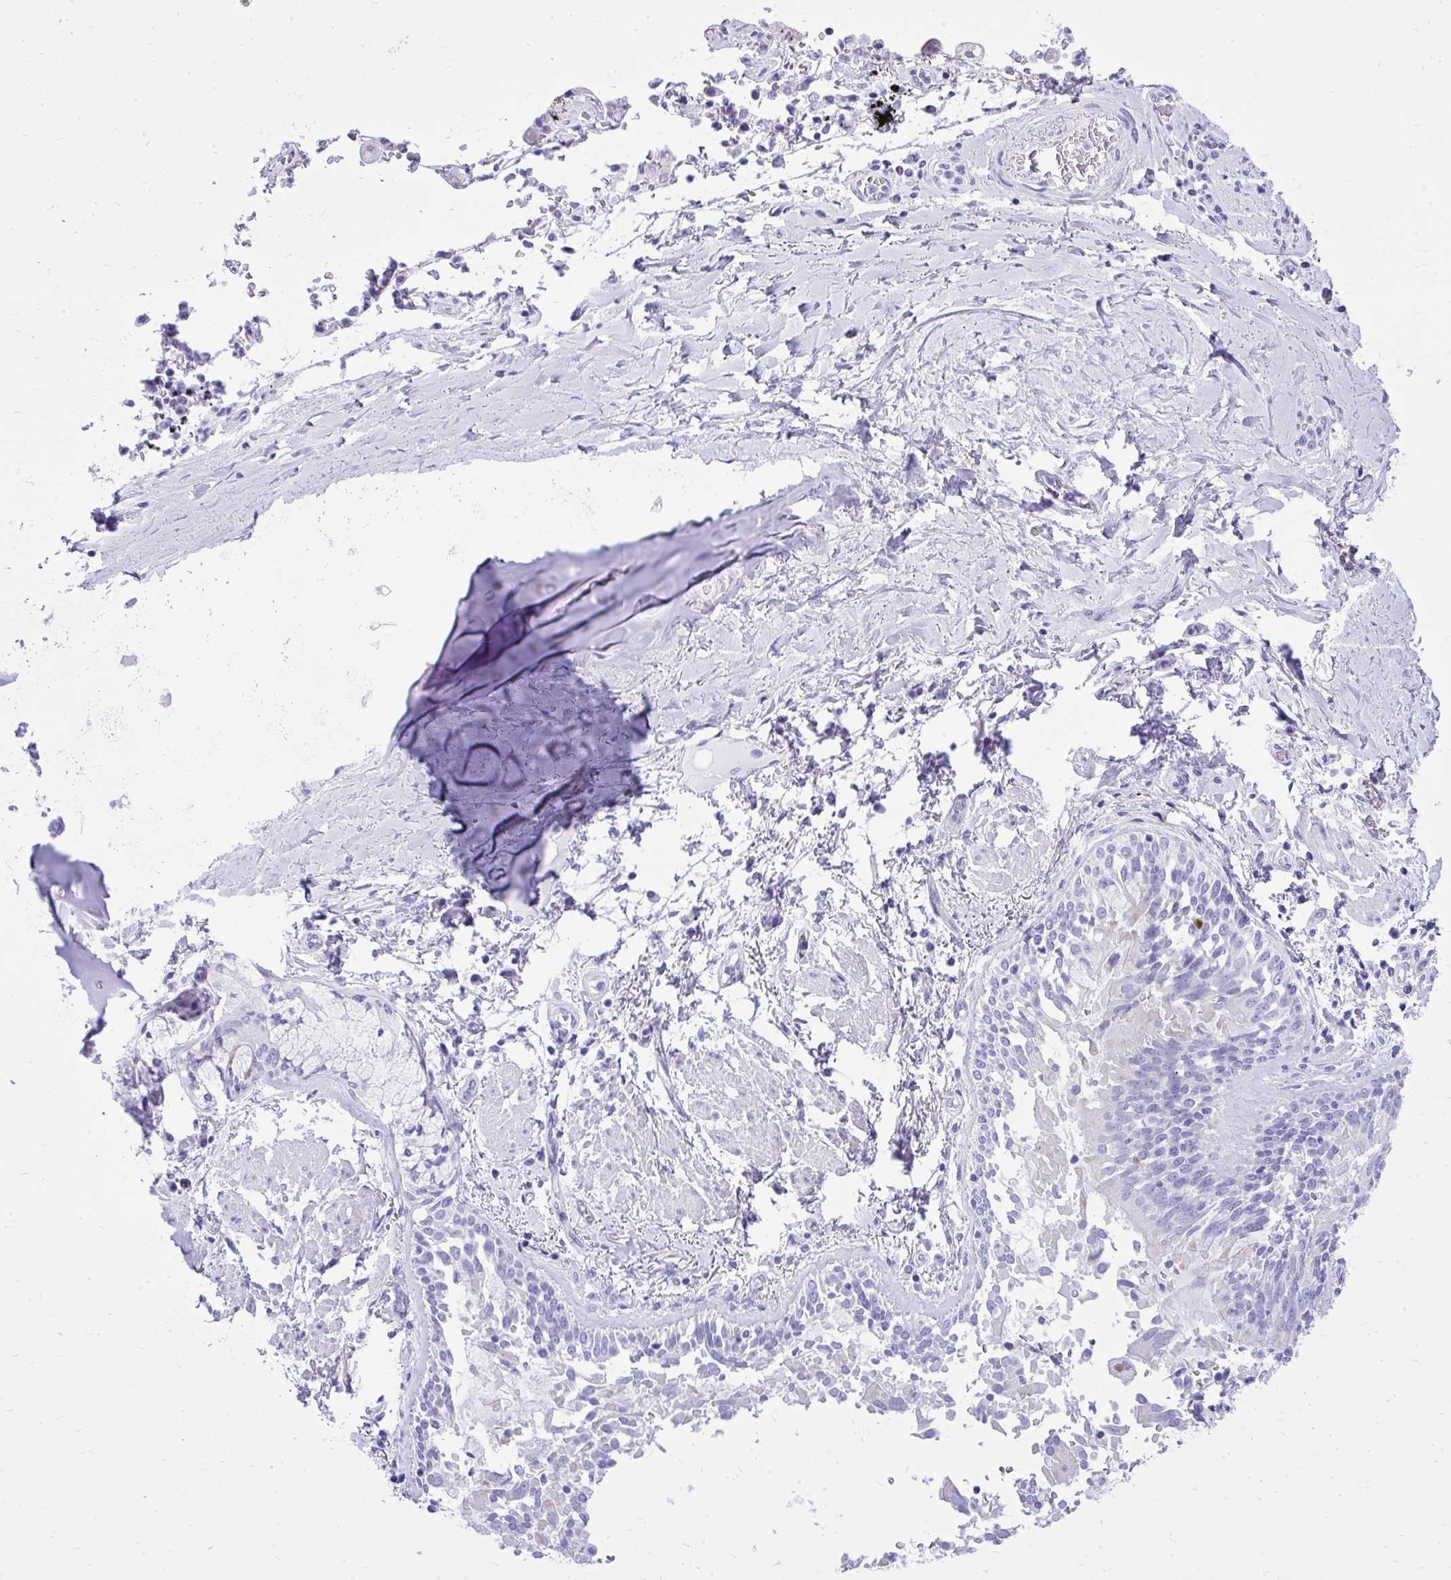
{"staining": {"intensity": "negative", "quantity": "none", "location": "none"}, "tissue": "adipose tissue", "cell_type": "Adipocytes", "image_type": "normal", "snomed": [{"axis": "morphology", "description": "Normal tissue, NOS"}, {"axis": "morphology", "description": "Degeneration, NOS"}, {"axis": "topography", "description": "Cartilage tissue"}, {"axis": "topography", "description": "Lung"}], "caption": "Immunohistochemistry photomicrograph of unremarkable human adipose tissue stained for a protein (brown), which displays no staining in adipocytes. Brightfield microscopy of immunohistochemistry stained with DAB (3,3'-diaminobenzidine) (brown) and hematoxylin (blue), captured at high magnification.", "gene": "RALYL", "patient": {"sex": "female", "age": 61}}